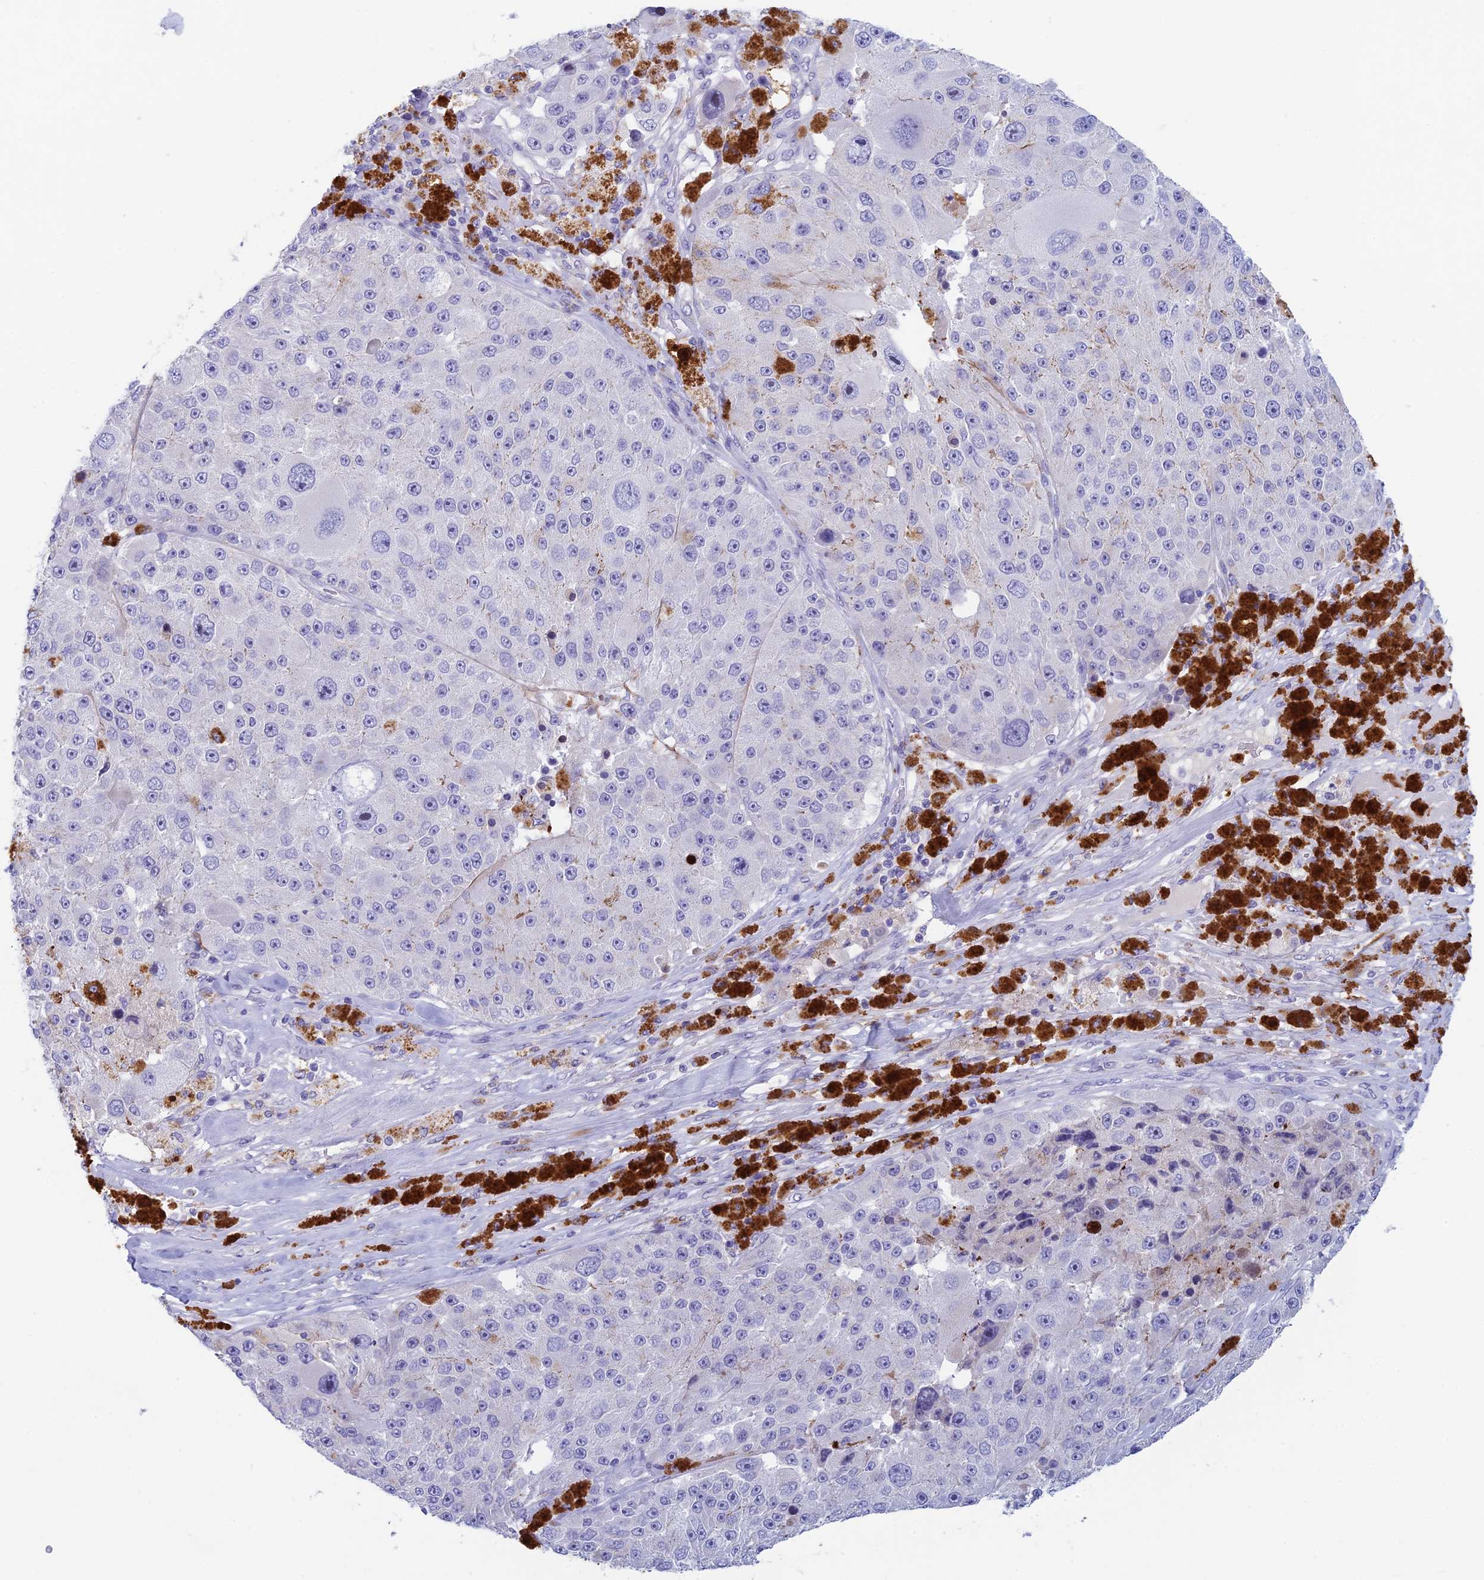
{"staining": {"intensity": "negative", "quantity": "none", "location": "none"}, "tissue": "melanoma", "cell_type": "Tumor cells", "image_type": "cancer", "snomed": [{"axis": "morphology", "description": "Malignant melanoma, Metastatic site"}, {"axis": "topography", "description": "Lymph node"}], "caption": "Photomicrograph shows no protein staining in tumor cells of melanoma tissue.", "gene": "REXO5", "patient": {"sex": "male", "age": 62}}